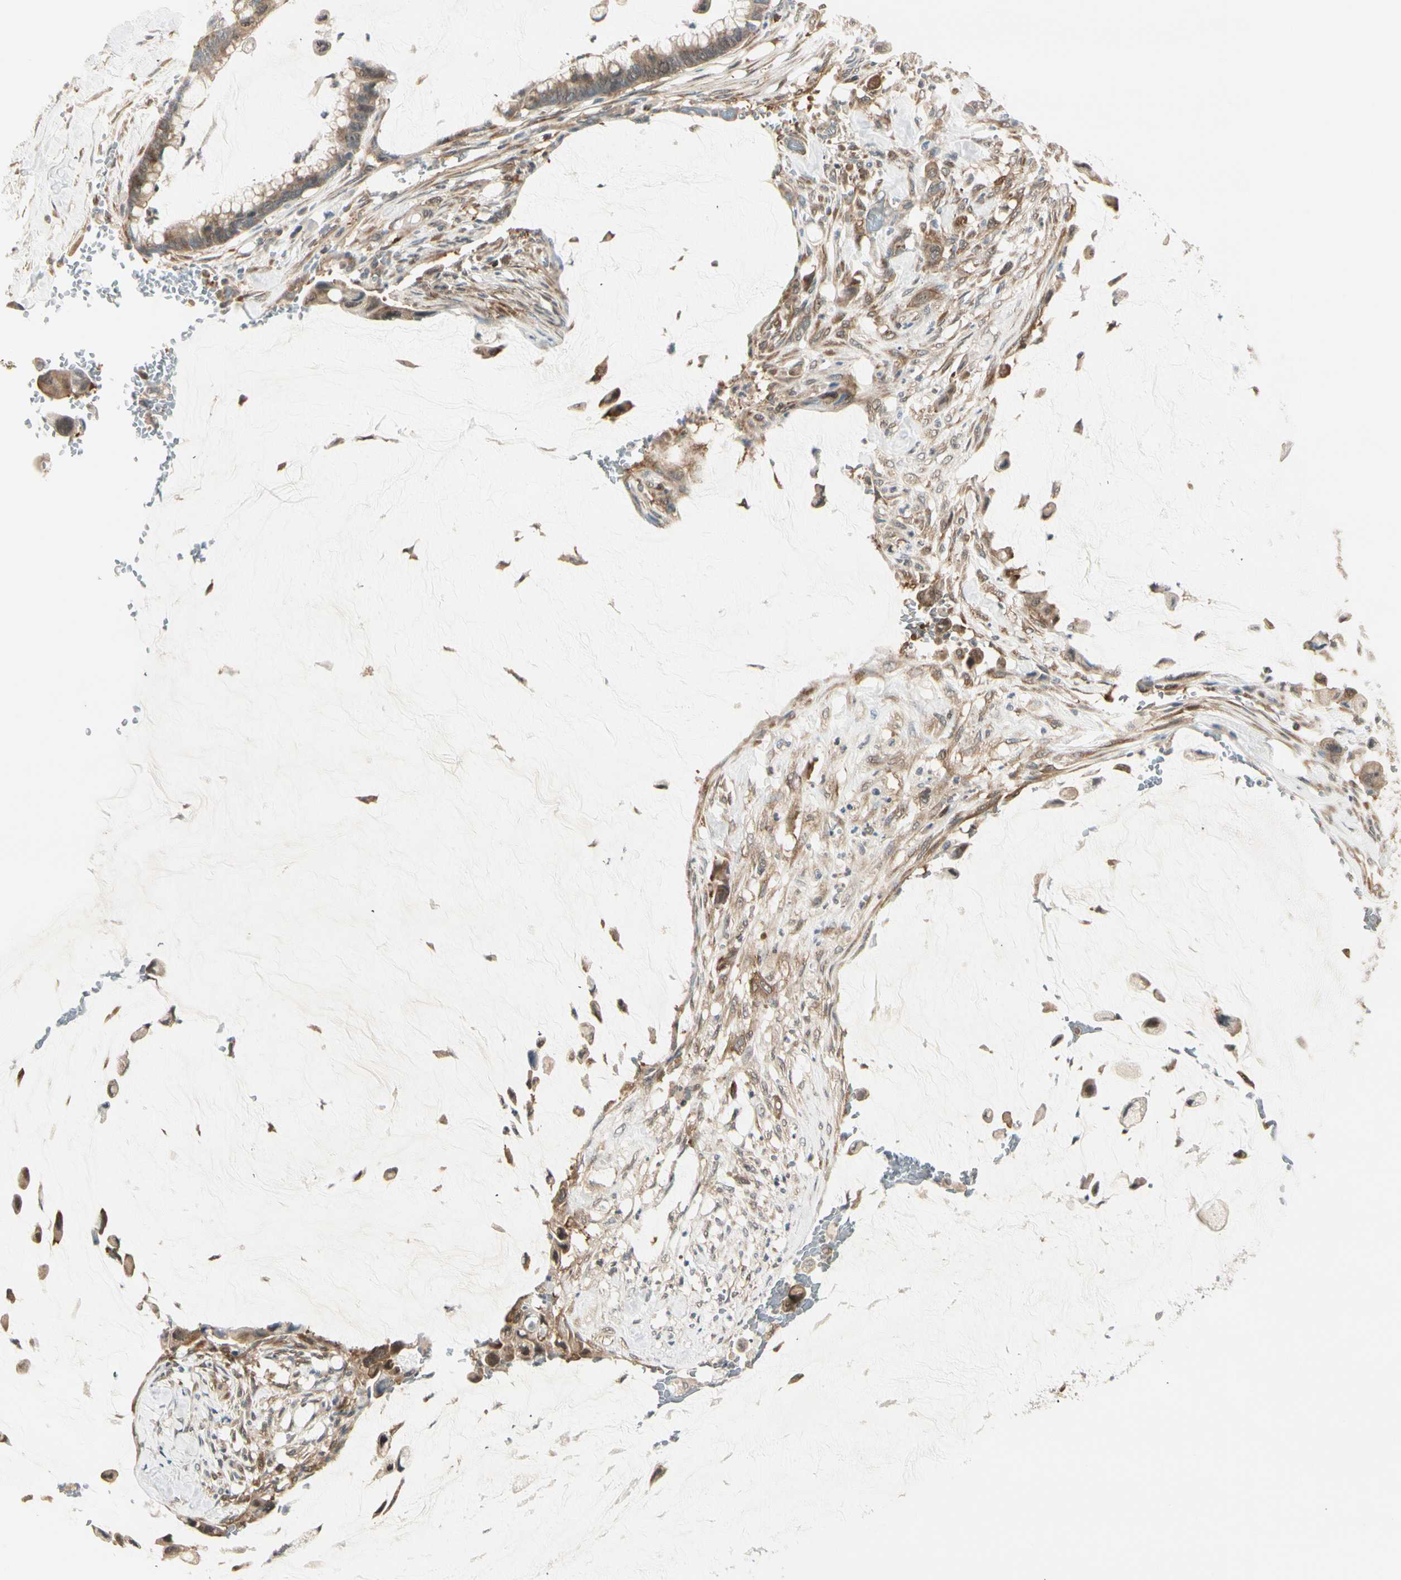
{"staining": {"intensity": "moderate", "quantity": ">75%", "location": "cytoplasmic/membranous"}, "tissue": "pancreatic cancer", "cell_type": "Tumor cells", "image_type": "cancer", "snomed": [{"axis": "morphology", "description": "Adenocarcinoma, NOS"}, {"axis": "topography", "description": "Pancreas"}], "caption": "Immunohistochemical staining of human pancreatic cancer (adenocarcinoma) shows medium levels of moderate cytoplasmic/membranous protein staining in approximately >75% of tumor cells. (DAB (3,3'-diaminobenzidine) IHC, brown staining for protein, blue staining for nuclei).", "gene": "OXSR1", "patient": {"sex": "male", "age": 41}}